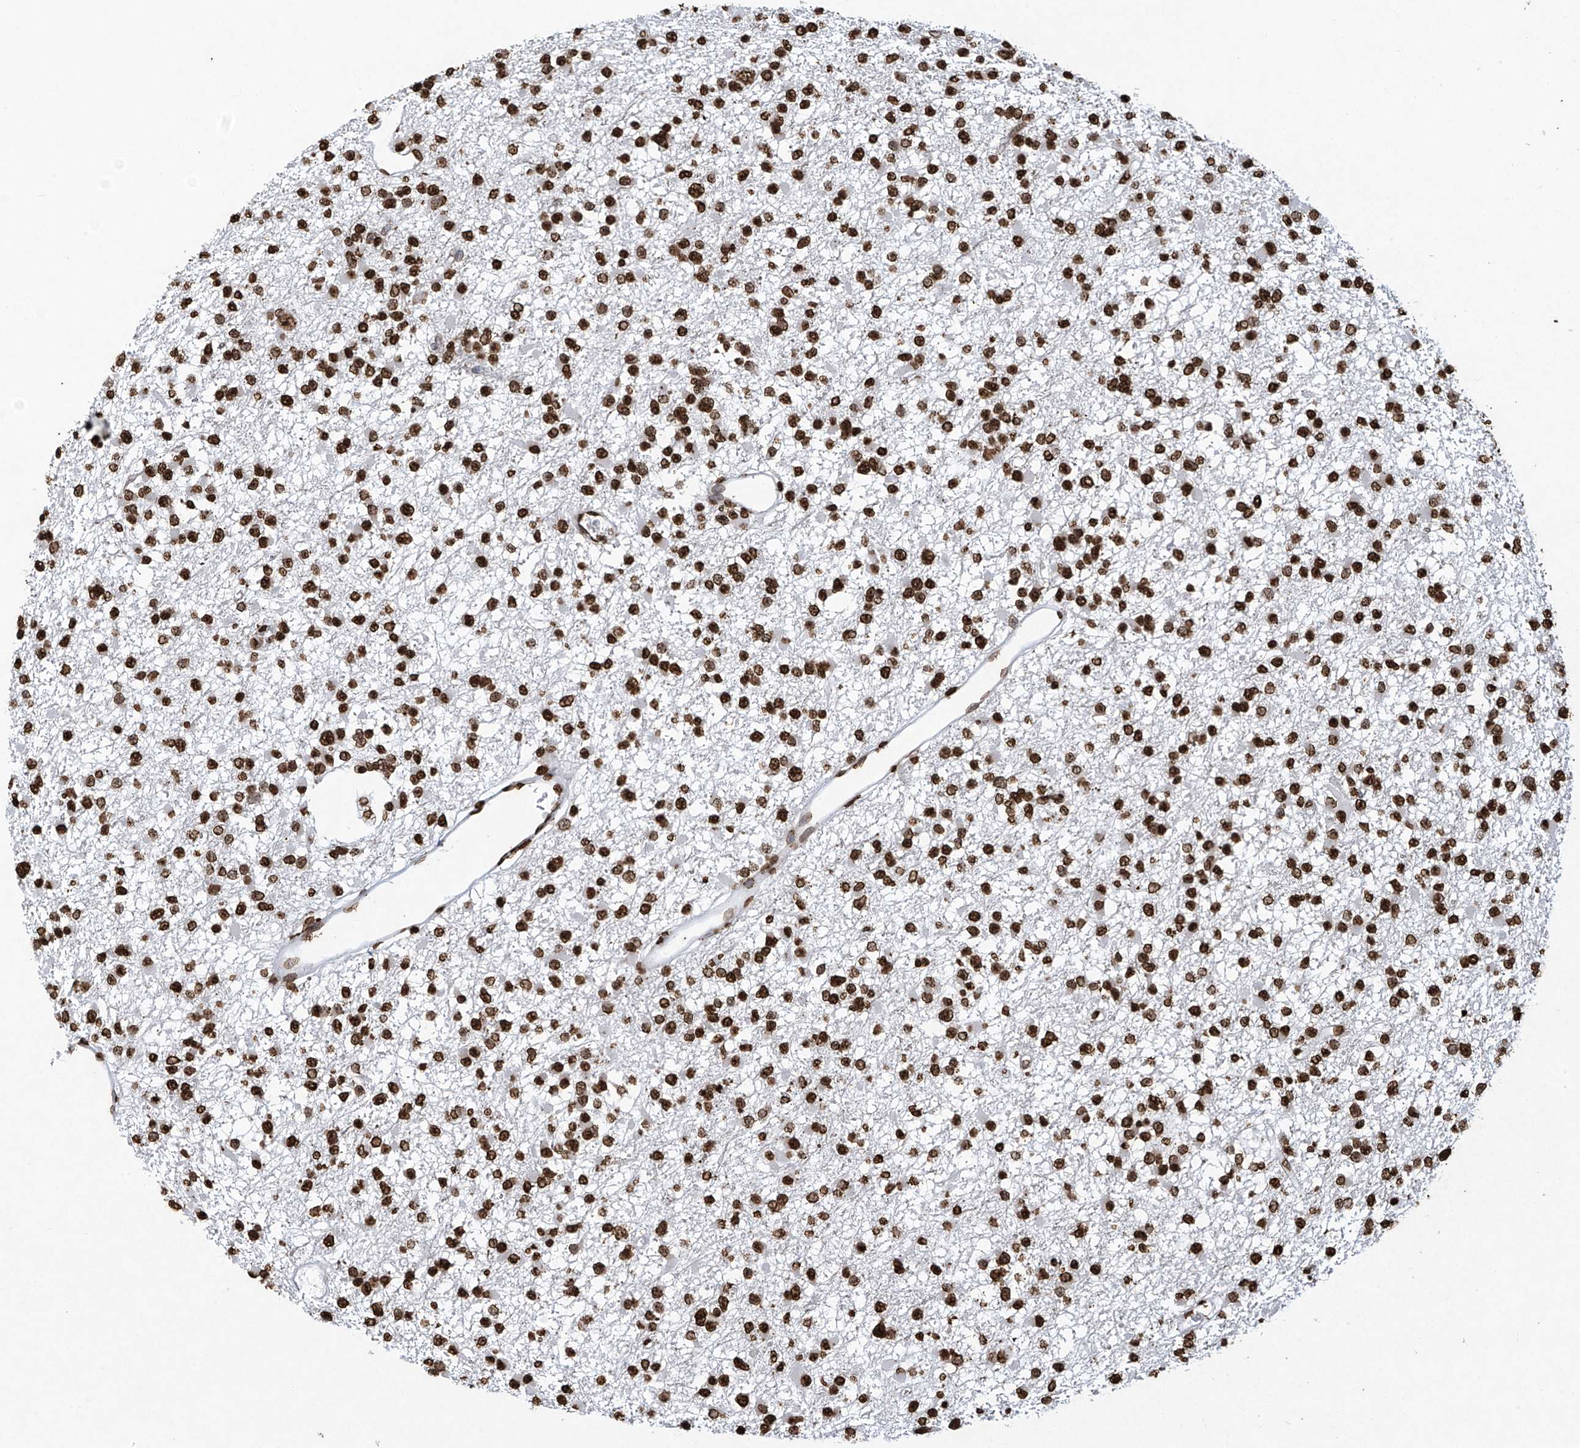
{"staining": {"intensity": "strong", "quantity": ">75%", "location": "nuclear"}, "tissue": "glioma", "cell_type": "Tumor cells", "image_type": "cancer", "snomed": [{"axis": "morphology", "description": "Glioma, malignant, Low grade"}, {"axis": "topography", "description": "Brain"}], "caption": "About >75% of tumor cells in malignant glioma (low-grade) demonstrate strong nuclear protein staining as visualized by brown immunohistochemical staining.", "gene": "H3-3A", "patient": {"sex": "female", "age": 22}}